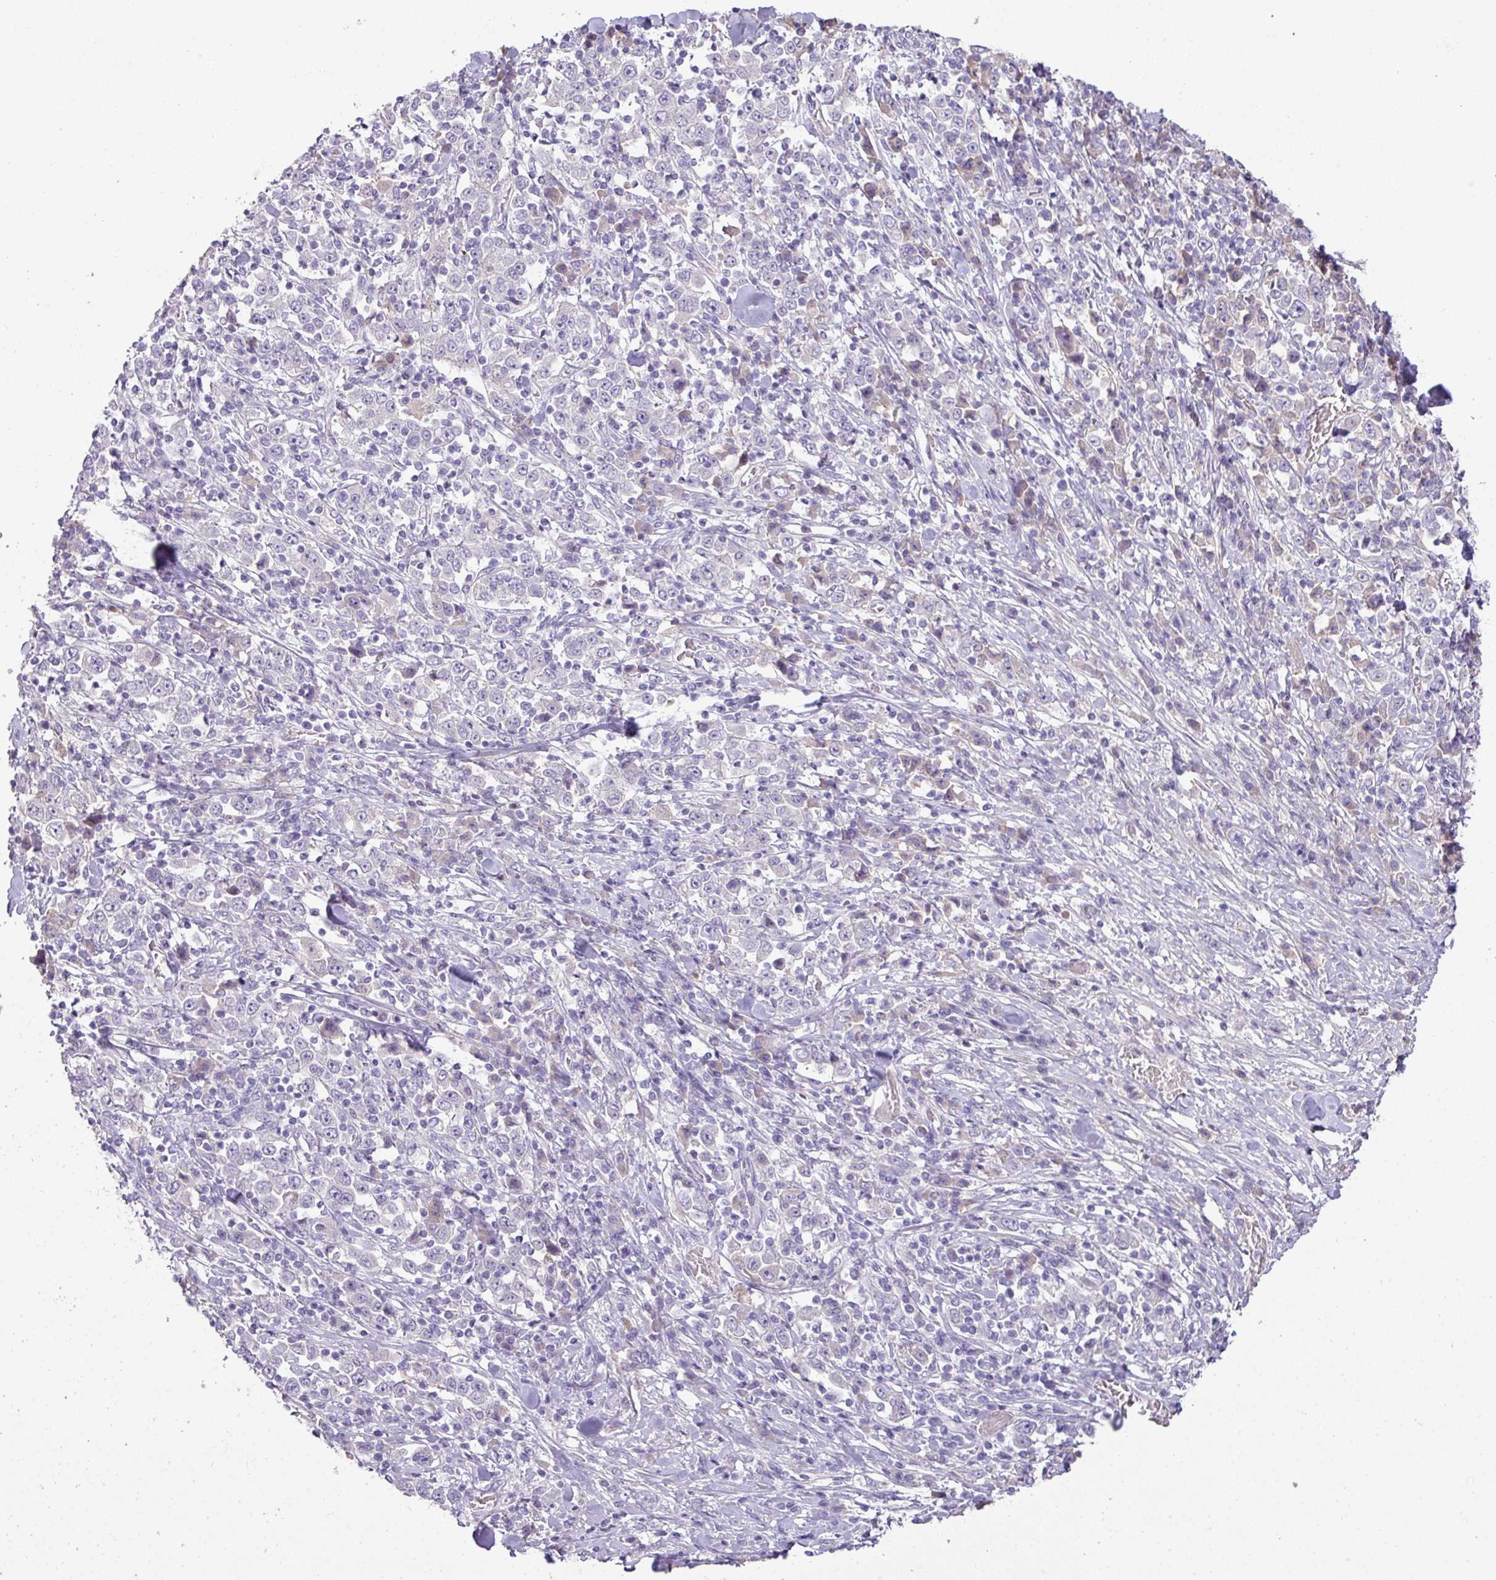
{"staining": {"intensity": "negative", "quantity": "none", "location": "none"}, "tissue": "stomach cancer", "cell_type": "Tumor cells", "image_type": "cancer", "snomed": [{"axis": "morphology", "description": "Normal tissue, NOS"}, {"axis": "morphology", "description": "Adenocarcinoma, NOS"}, {"axis": "topography", "description": "Stomach, upper"}, {"axis": "topography", "description": "Stomach"}], "caption": "Human stomach cancer (adenocarcinoma) stained for a protein using IHC exhibits no staining in tumor cells.", "gene": "OR6C6", "patient": {"sex": "male", "age": 59}}